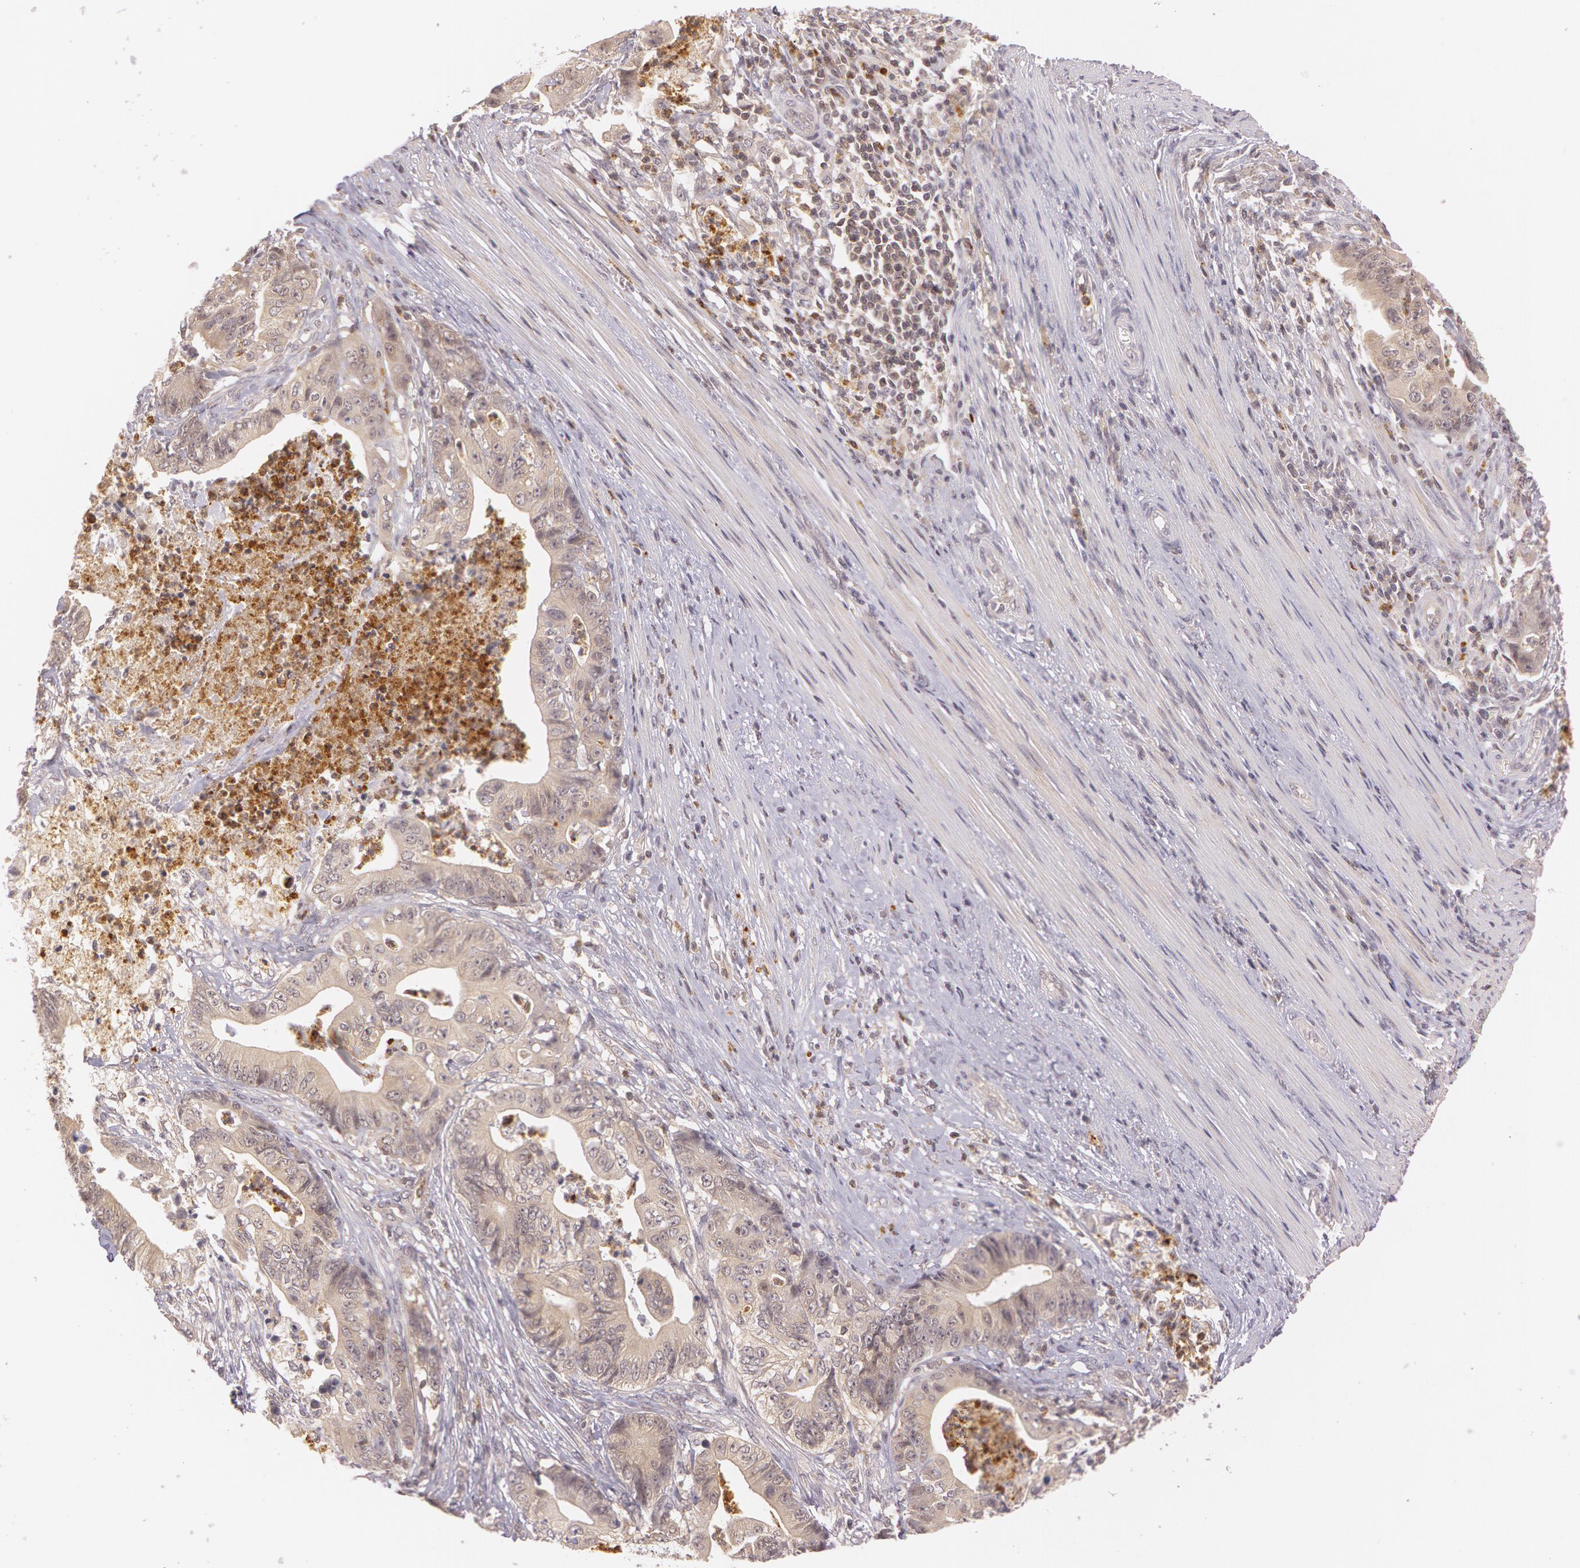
{"staining": {"intensity": "weak", "quantity": ">75%", "location": "cytoplasmic/membranous"}, "tissue": "stomach cancer", "cell_type": "Tumor cells", "image_type": "cancer", "snomed": [{"axis": "morphology", "description": "Adenocarcinoma, NOS"}, {"axis": "topography", "description": "Stomach, lower"}], "caption": "High-magnification brightfield microscopy of stomach cancer (adenocarcinoma) stained with DAB (3,3'-diaminobenzidine) (brown) and counterstained with hematoxylin (blue). tumor cells exhibit weak cytoplasmic/membranous staining is identified in approximately>75% of cells. The staining was performed using DAB (3,3'-diaminobenzidine) to visualize the protein expression in brown, while the nuclei were stained in blue with hematoxylin (Magnification: 20x).", "gene": "ATG2B", "patient": {"sex": "female", "age": 86}}